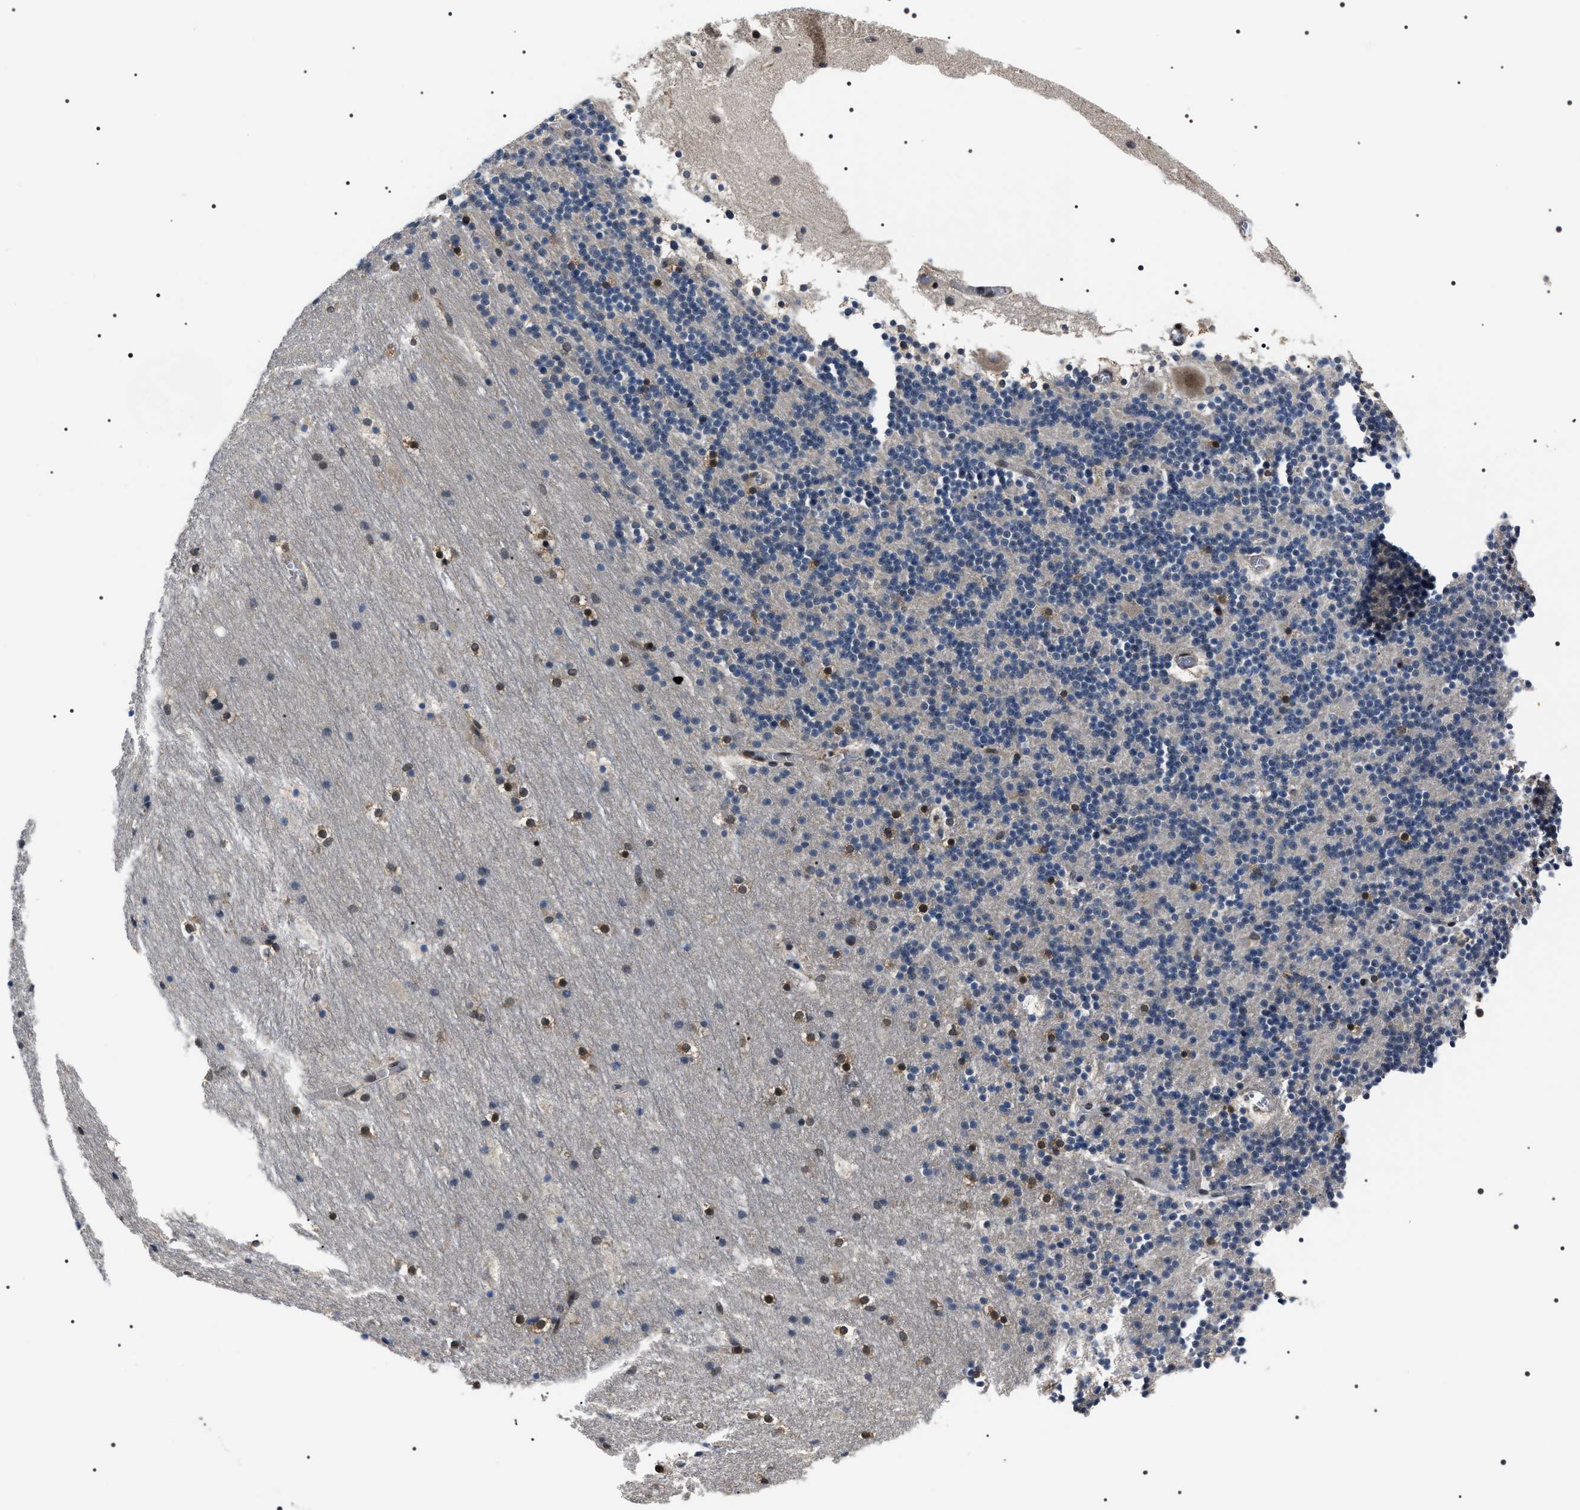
{"staining": {"intensity": "weak", "quantity": "<25%", "location": "nuclear"}, "tissue": "cerebellum", "cell_type": "Cells in granular layer", "image_type": "normal", "snomed": [{"axis": "morphology", "description": "Normal tissue, NOS"}, {"axis": "topography", "description": "Cerebellum"}], "caption": "The micrograph shows no significant staining in cells in granular layer of cerebellum.", "gene": "SIPA1", "patient": {"sex": "male", "age": 45}}